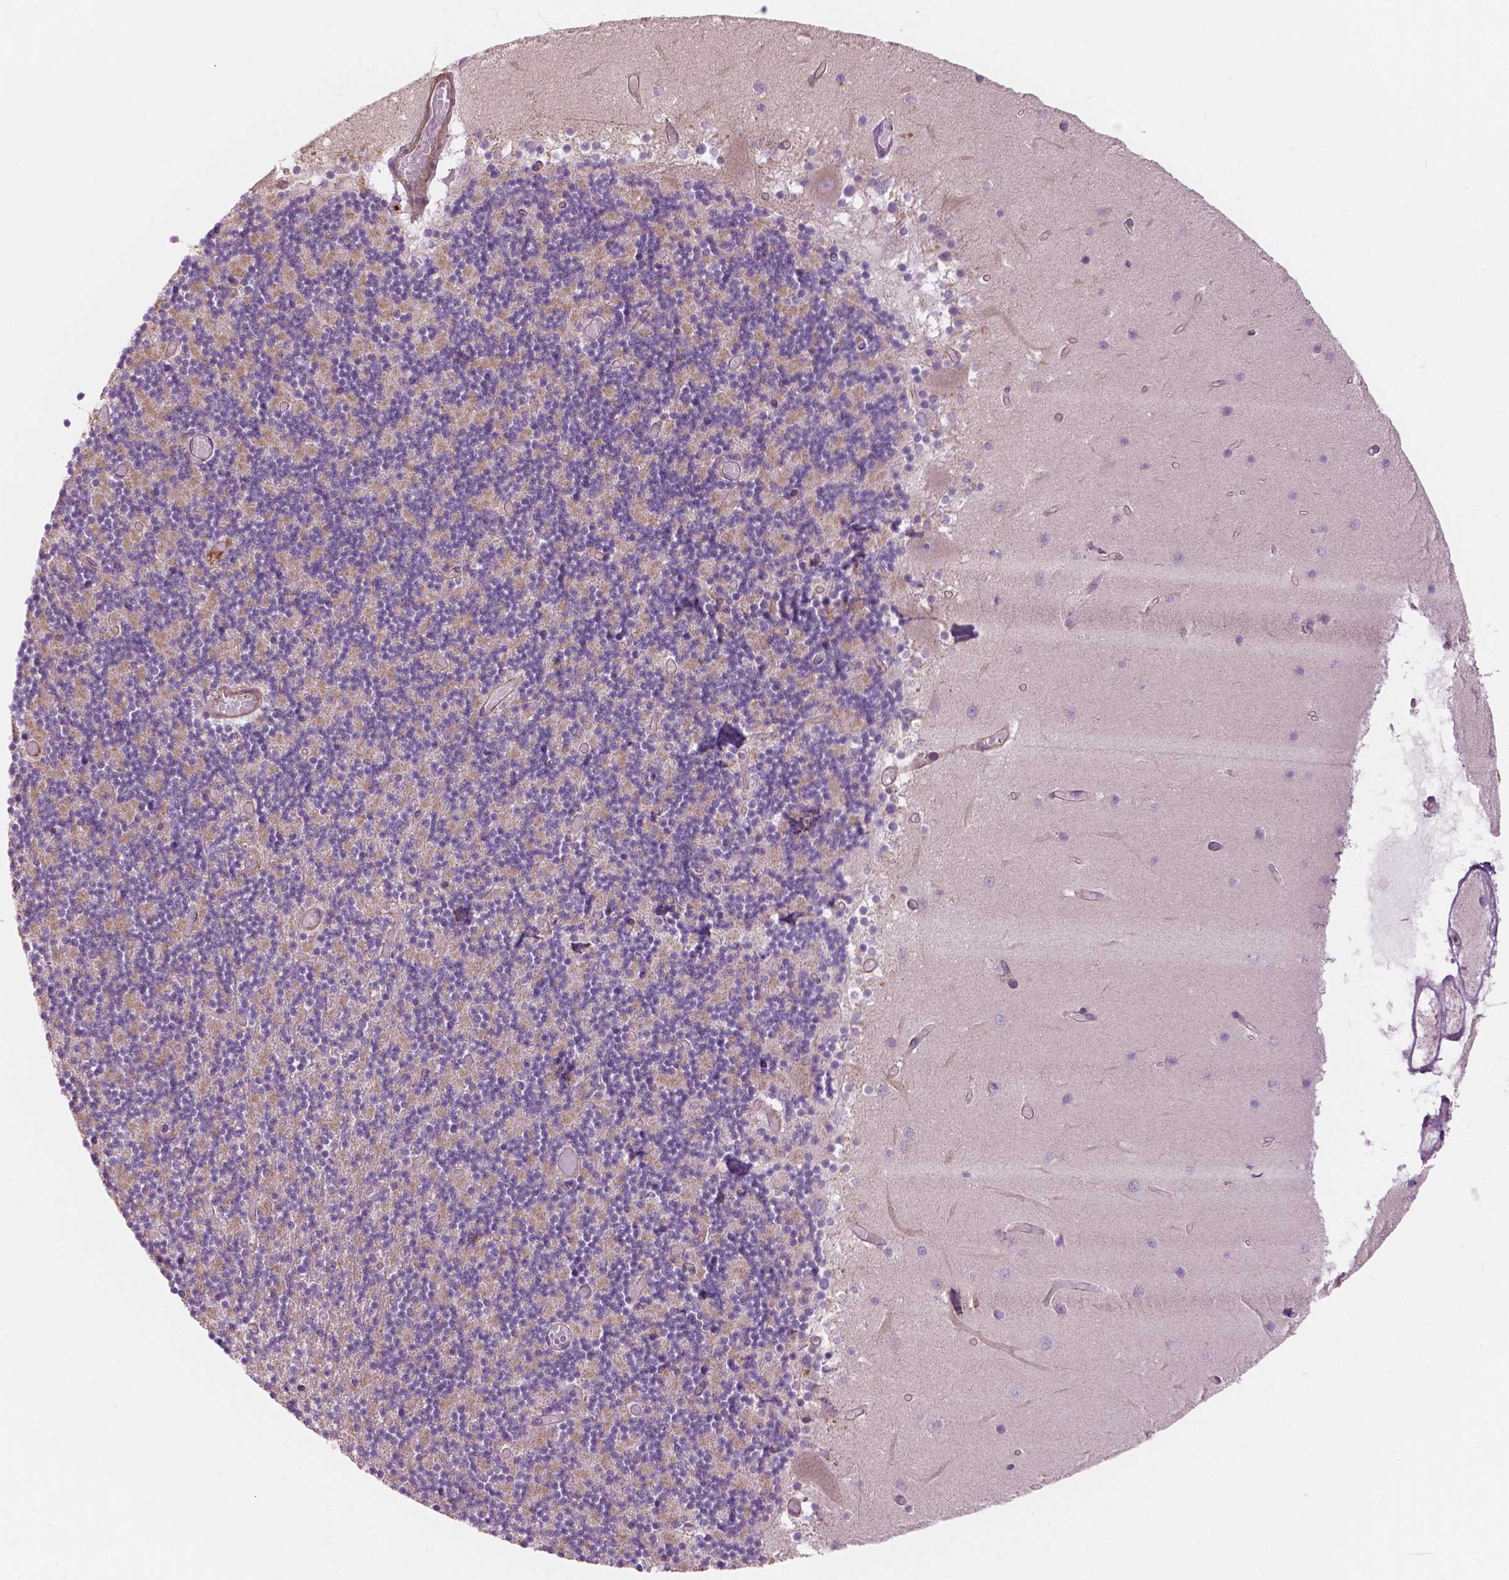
{"staining": {"intensity": "weak", "quantity": "<25%", "location": "cytoplasmic/membranous"}, "tissue": "cerebellum", "cell_type": "Cells in granular layer", "image_type": "normal", "snomed": [{"axis": "morphology", "description": "Normal tissue, NOS"}, {"axis": "topography", "description": "Cerebellum"}], "caption": "There is no significant positivity in cells in granular layer of cerebellum. Brightfield microscopy of immunohistochemistry stained with DAB (brown) and hematoxylin (blue), captured at high magnification.", "gene": "SURF4", "patient": {"sex": "female", "age": 28}}